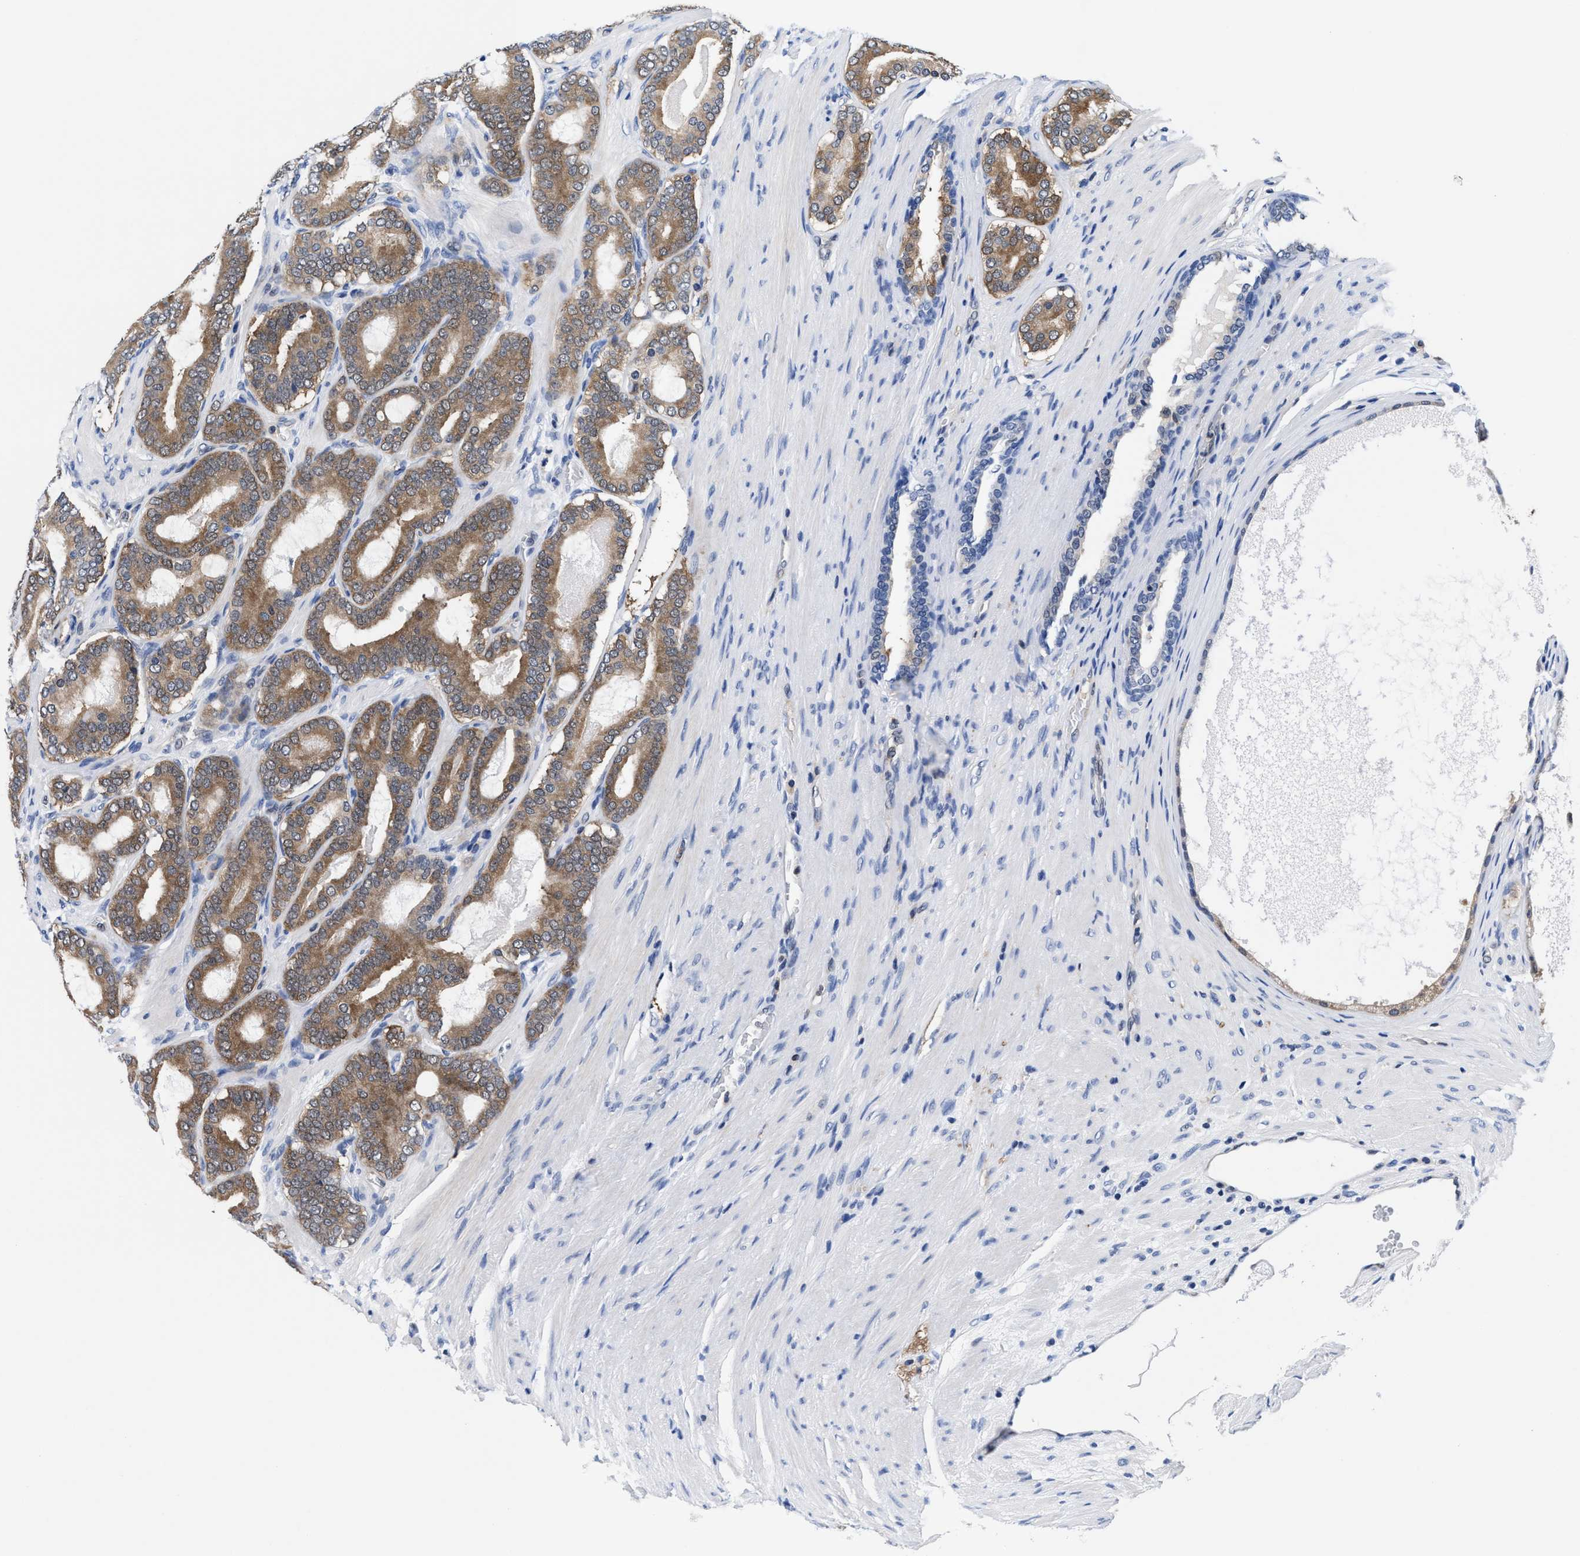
{"staining": {"intensity": "moderate", "quantity": ">75%", "location": "cytoplasmic/membranous"}, "tissue": "prostate cancer", "cell_type": "Tumor cells", "image_type": "cancer", "snomed": [{"axis": "morphology", "description": "Adenocarcinoma, High grade"}, {"axis": "topography", "description": "Prostate"}], "caption": "Immunohistochemical staining of human prostate adenocarcinoma (high-grade) demonstrates medium levels of moderate cytoplasmic/membranous expression in about >75% of tumor cells. The protein of interest is stained brown, and the nuclei are stained in blue (DAB (3,3'-diaminobenzidine) IHC with brightfield microscopy, high magnification).", "gene": "ACLY", "patient": {"sex": "male", "age": 60}}